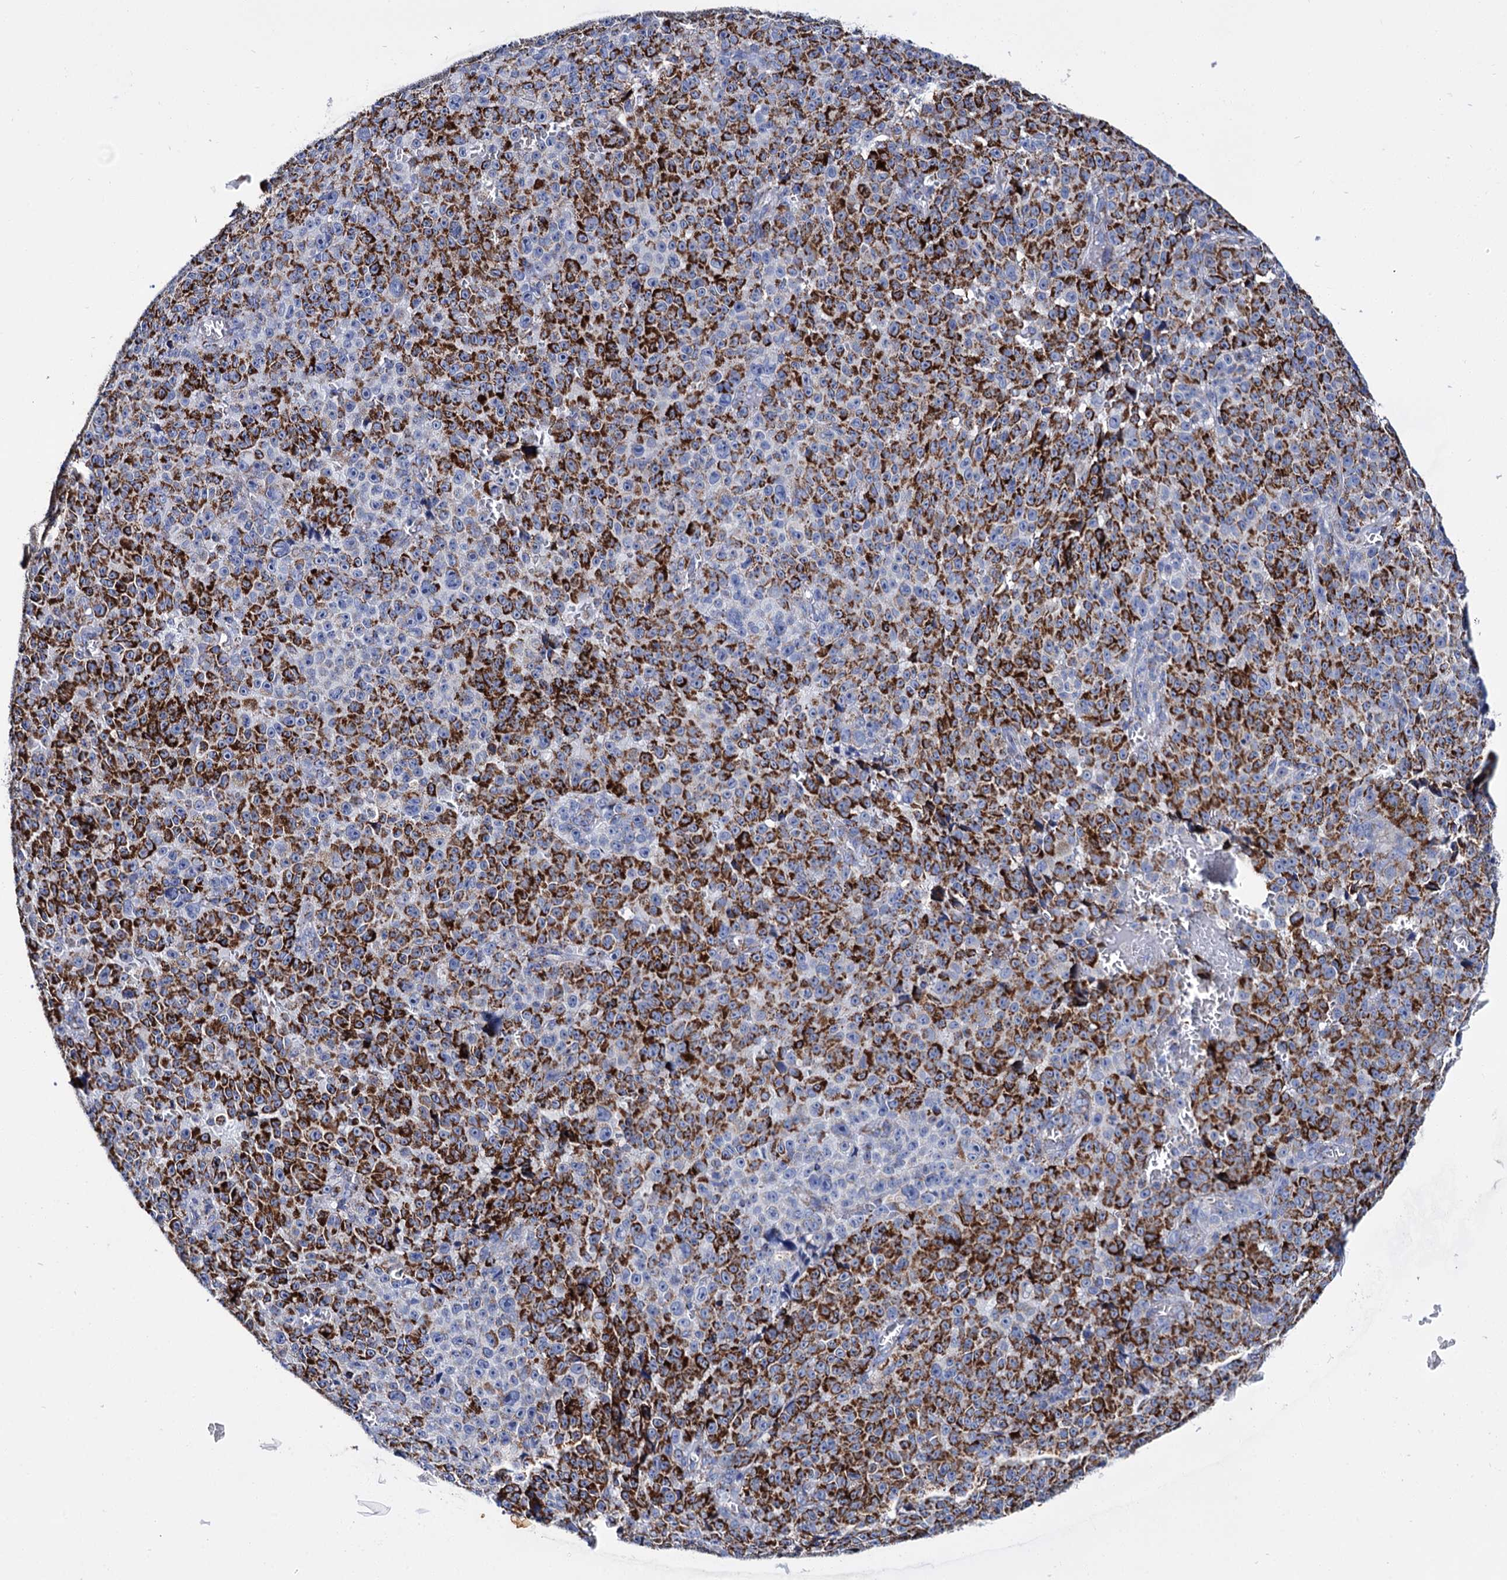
{"staining": {"intensity": "strong", "quantity": ">75%", "location": "cytoplasmic/membranous"}, "tissue": "melanoma", "cell_type": "Tumor cells", "image_type": "cancer", "snomed": [{"axis": "morphology", "description": "Malignant melanoma, NOS"}, {"axis": "topography", "description": "Skin"}], "caption": "Immunohistochemical staining of melanoma reveals strong cytoplasmic/membranous protein positivity in about >75% of tumor cells. The staining was performed using DAB (3,3'-diaminobenzidine), with brown indicating positive protein expression. Nuclei are stained blue with hematoxylin.", "gene": "UBASH3B", "patient": {"sex": "female", "age": 82}}